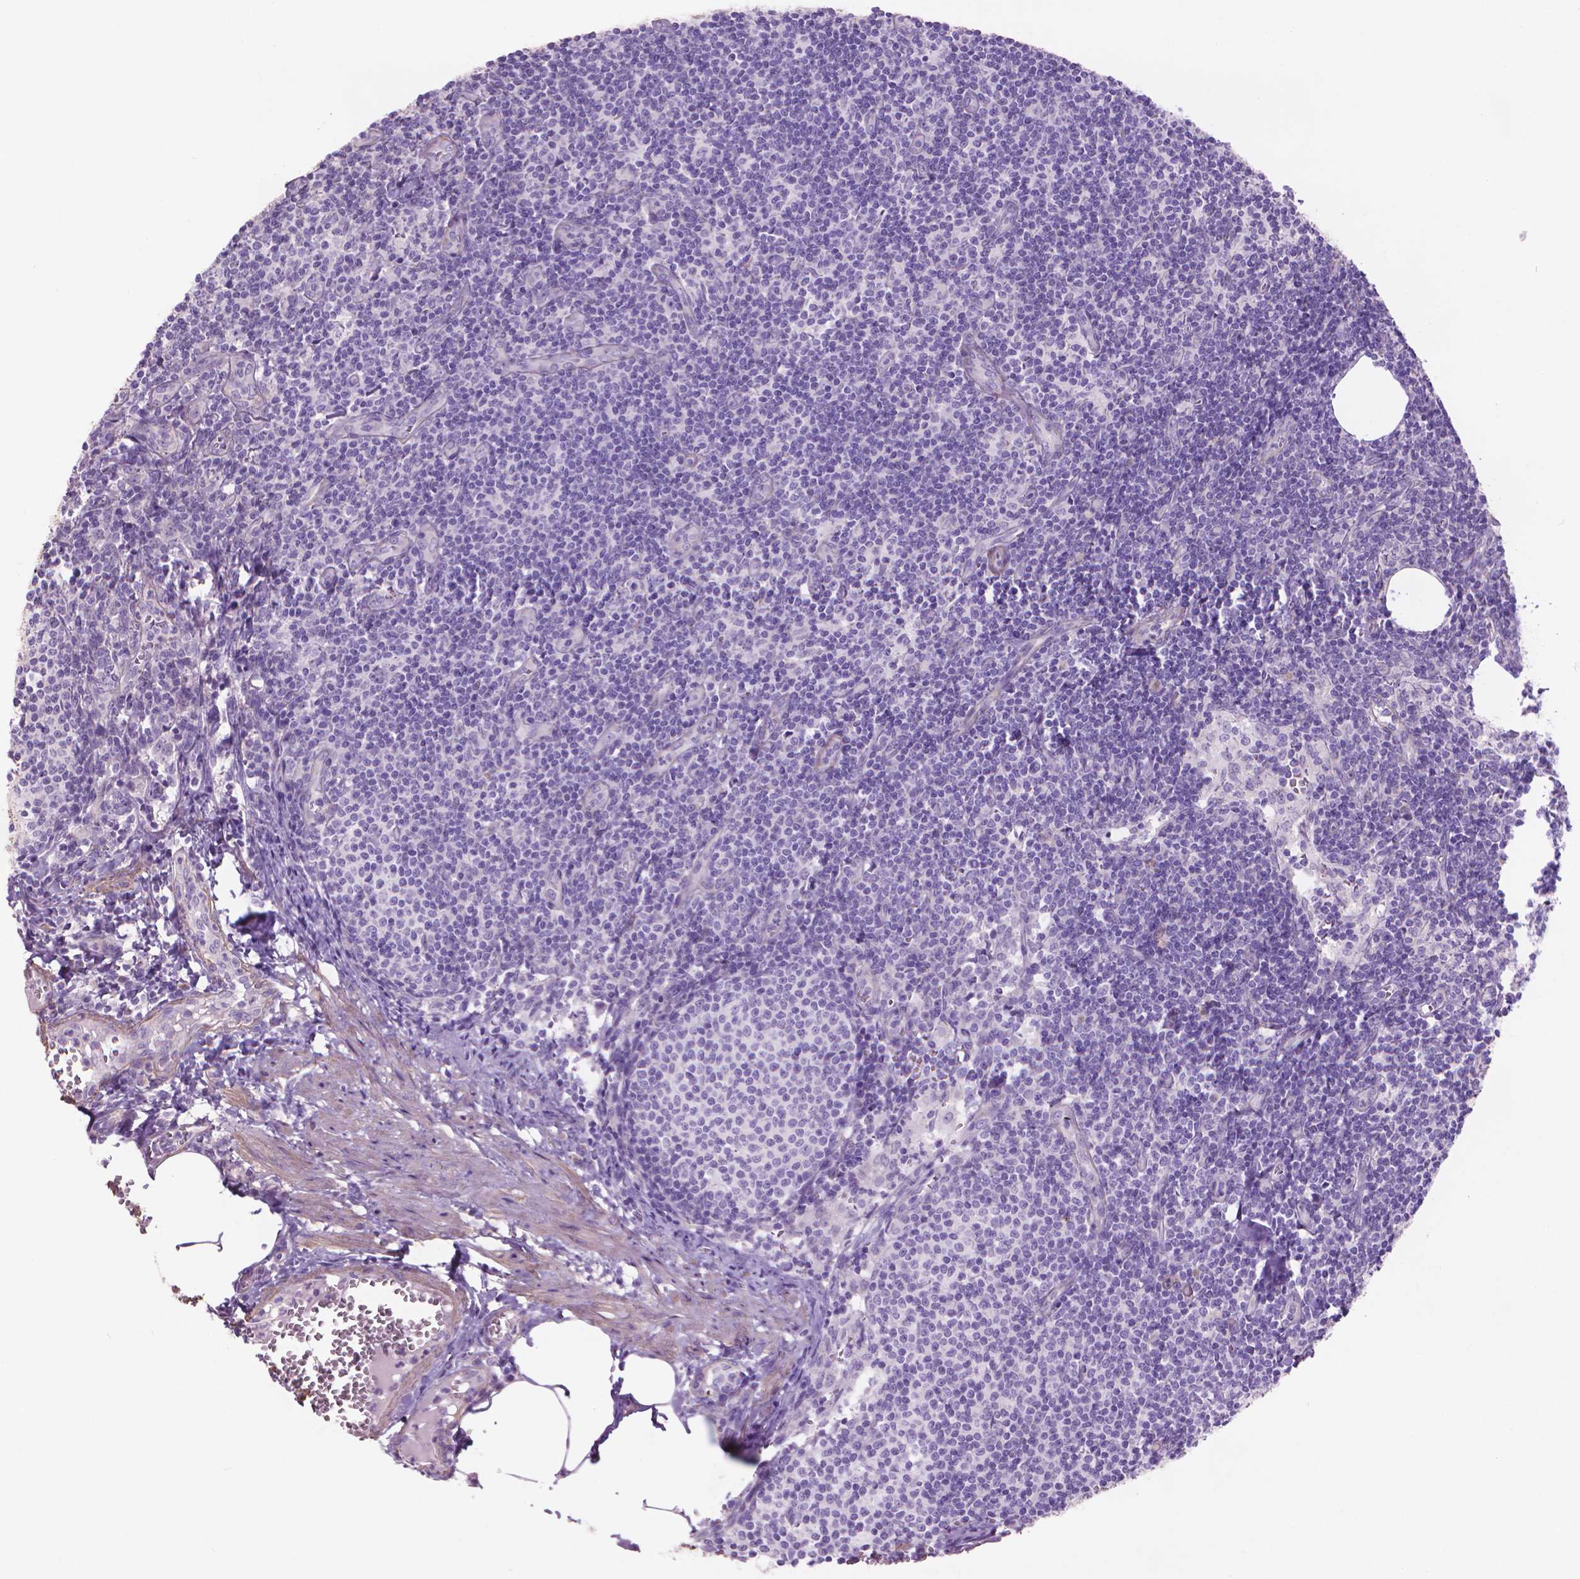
{"staining": {"intensity": "negative", "quantity": "none", "location": "none"}, "tissue": "lymph node", "cell_type": "Germinal center cells", "image_type": "normal", "snomed": [{"axis": "morphology", "description": "Normal tissue, NOS"}, {"axis": "topography", "description": "Lymph node"}], "caption": "DAB immunohistochemical staining of unremarkable human lymph node shows no significant positivity in germinal center cells.", "gene": "AQP10", "patient": {"sex": "female", "age": 50}}